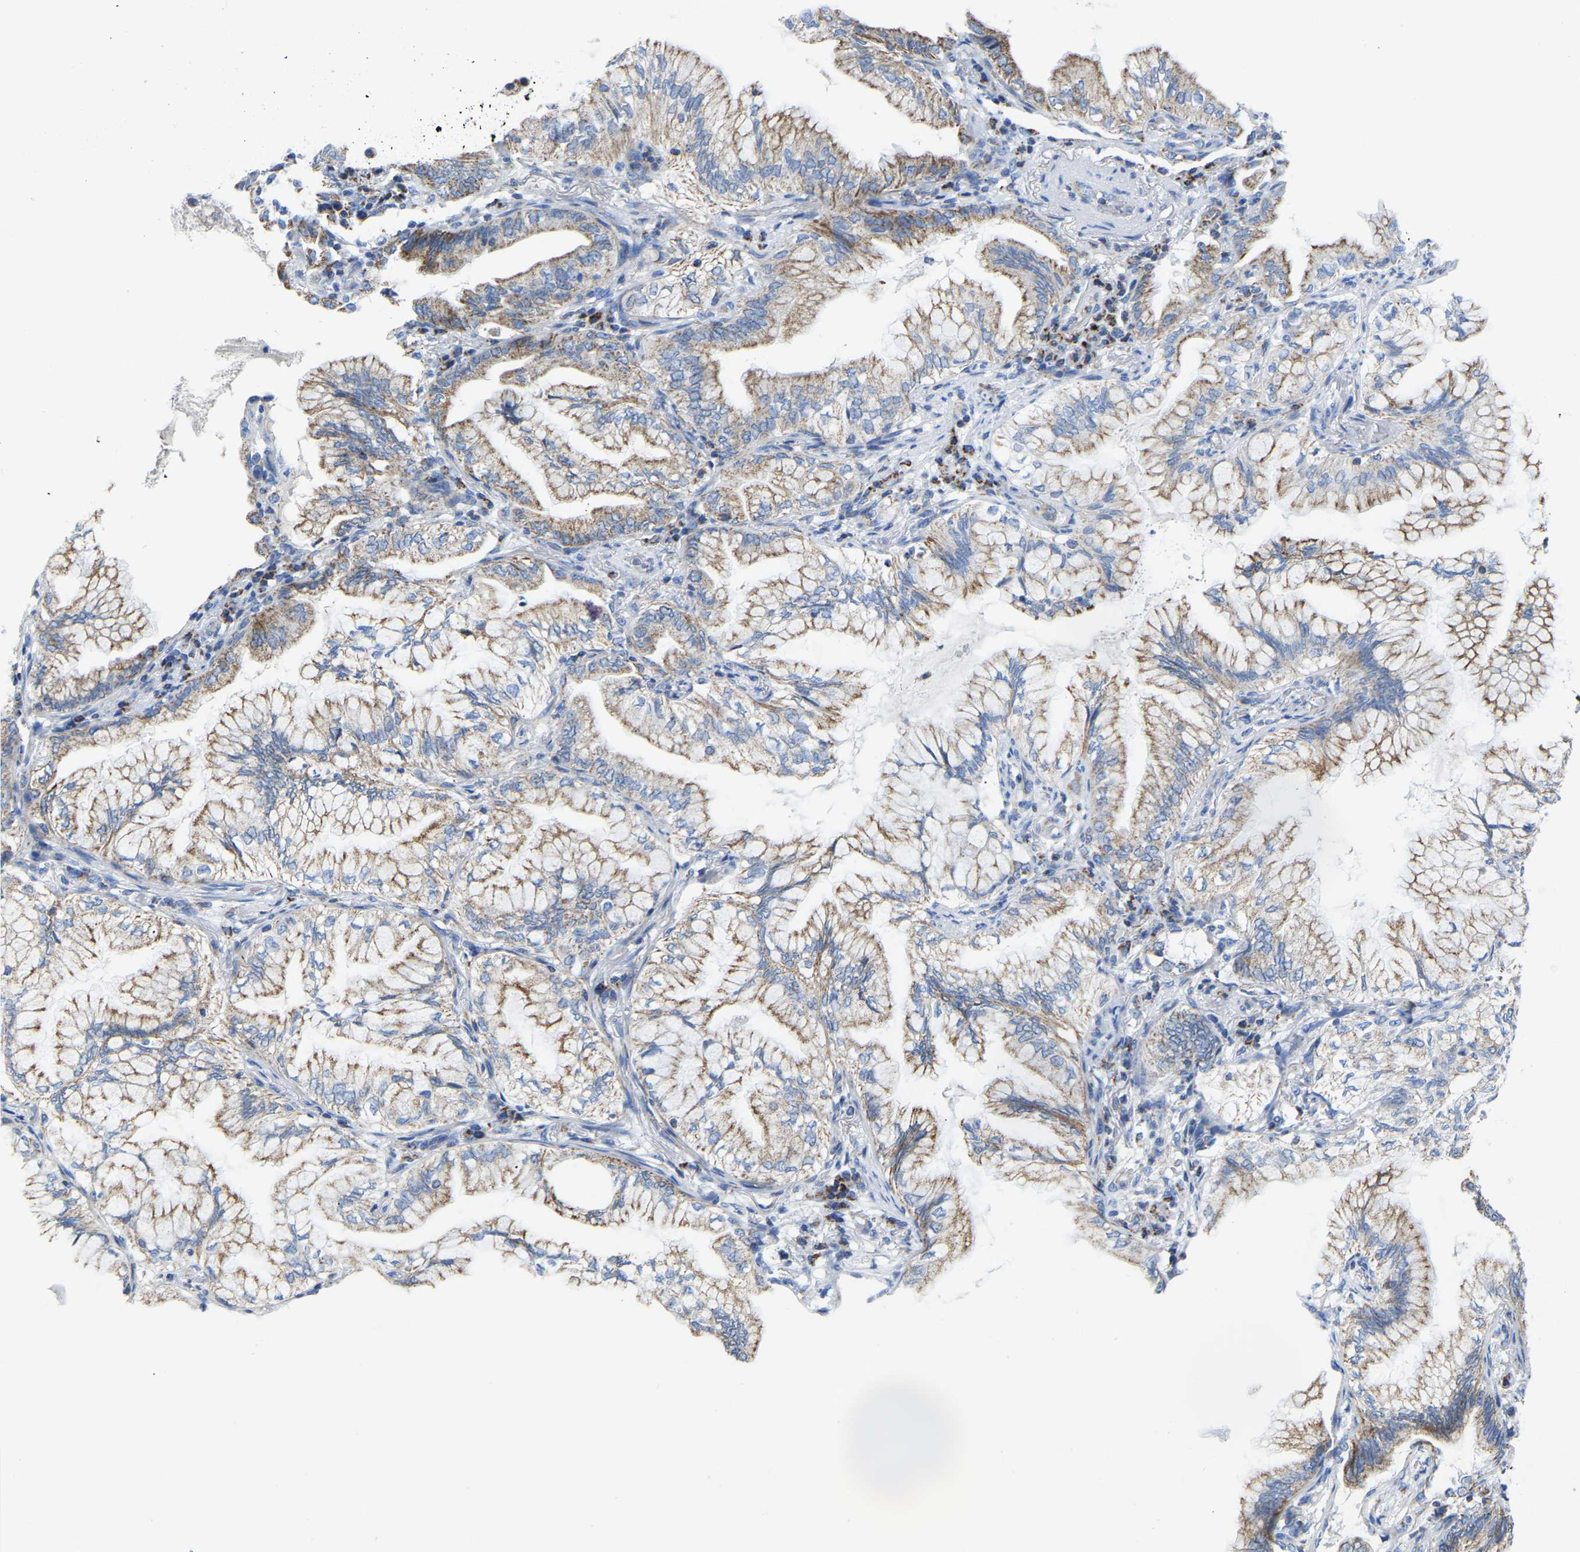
{"staining": {"intensity": "moderate", "quantity": ">75%", "location": "cytoplasmic/membranous"}, "tissue": "lung cancer", "cell_type": "Tumor cells", "image_type": "cancer", "snomed": [{"axis": "morphology", "description": "Adenocarcinoma, NOS"}, {"axis": "topography", "description": "Lung"}], "caption": "Human adenocarcinoma (lung) stained with a protein marker reveals moderate staining in tumor cells.", "gene": "ETFA", "patient": {"sex": "female", "age": 70}}